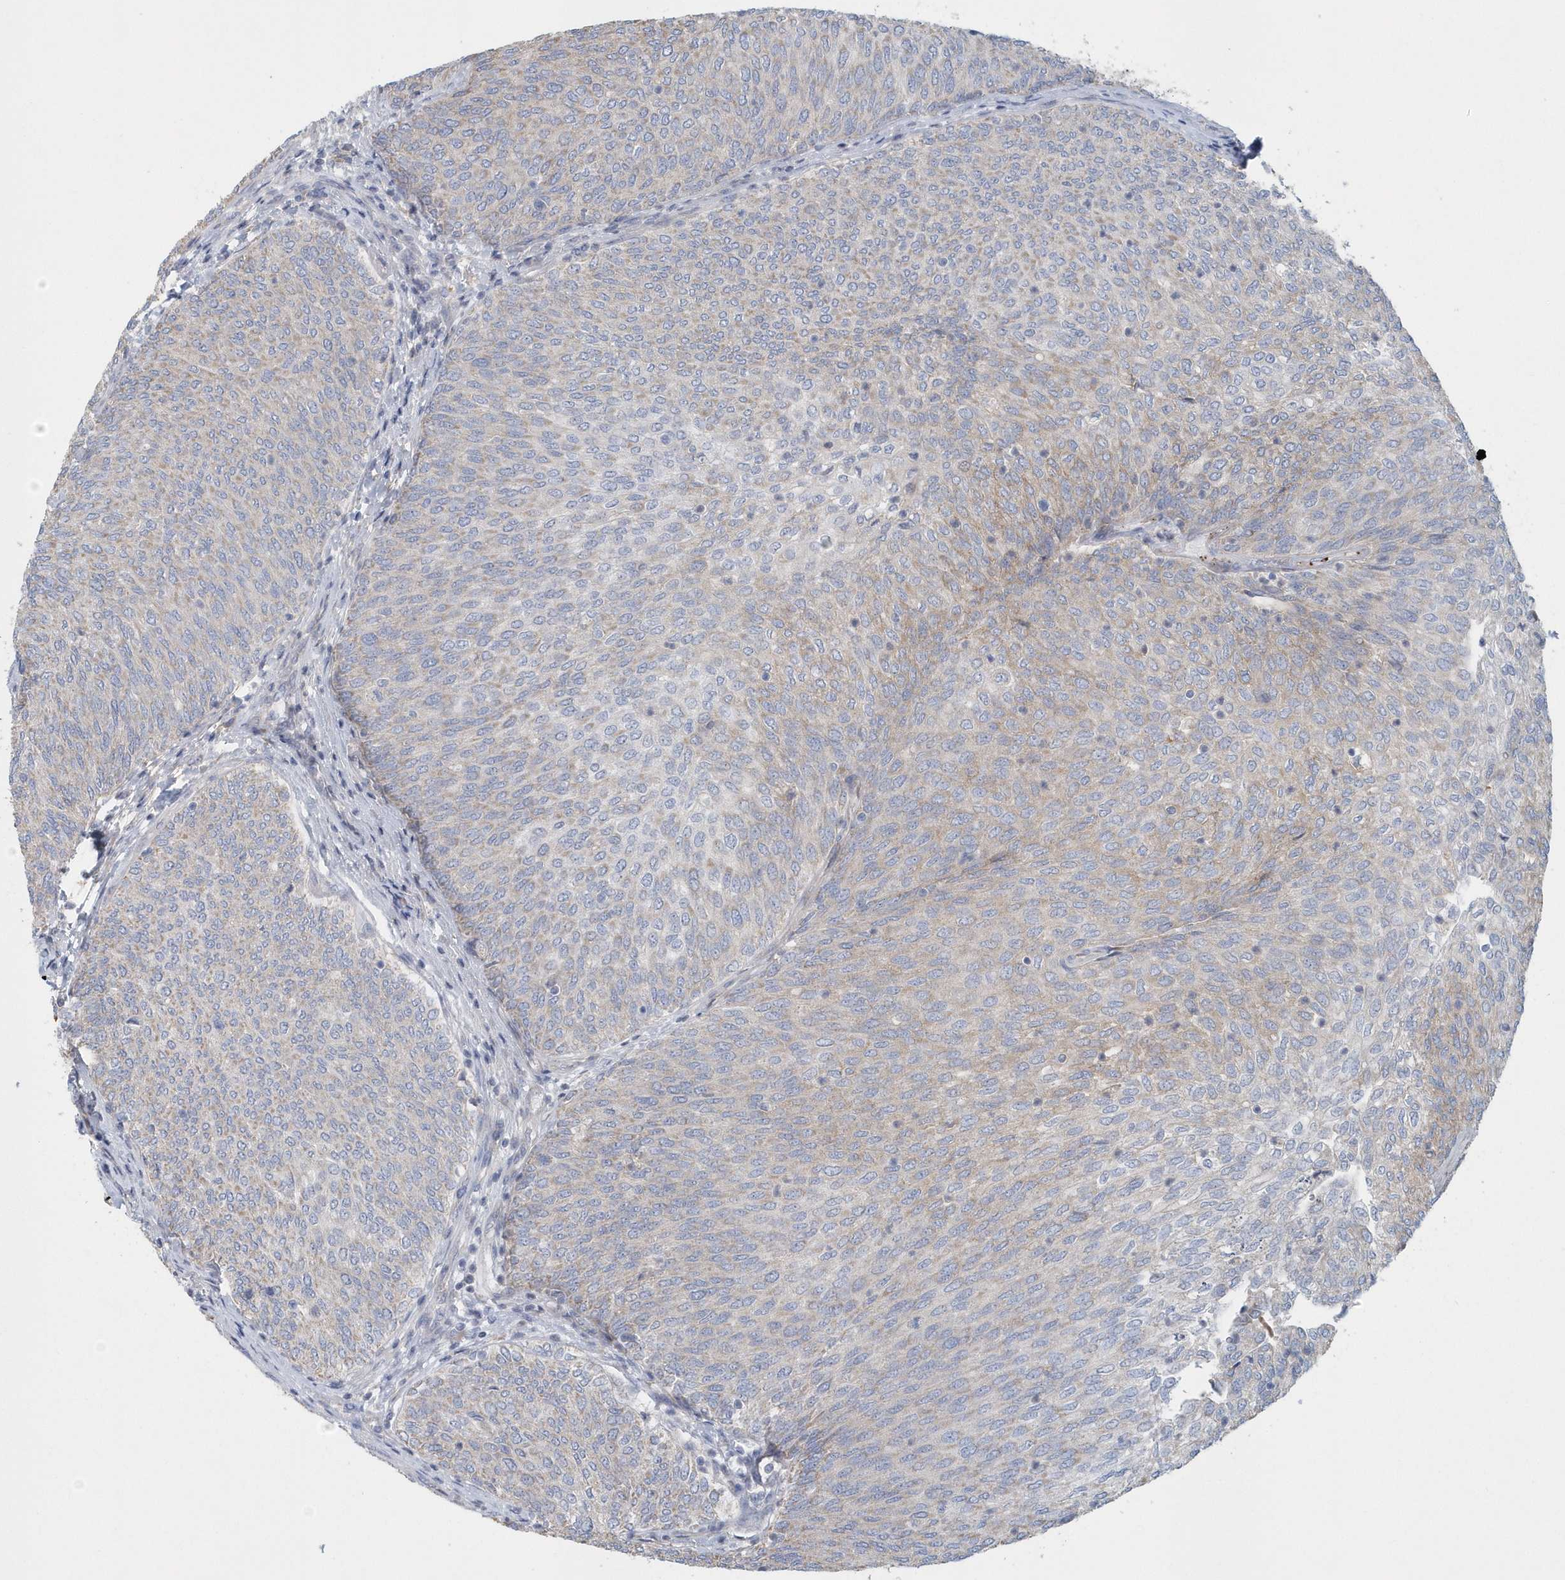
{"staining": {"intensity": "weak", "quantity": "25%-75%", "location": "cytoplasmic/membranous"}, "tissue": "urothelial cancer", "cell_type": "Tumor cells", "image_type": "cancer", "snomed": [{"axis": "morphology", "description": "Urothelial carcinoma, Low grade"}, {"axis": "topography", "description": "Urinary bladder"}], "caption": "Immunohistochemistry (IHC) (DAB) staining of human urothelial carcinoma (low-grade) exhibits weak cytoplasmic/membranous protein positivity in about 25%-75% of tumor cells.", "gene": "SPATA18", "patient": {"sex": "female", "age": 79}}